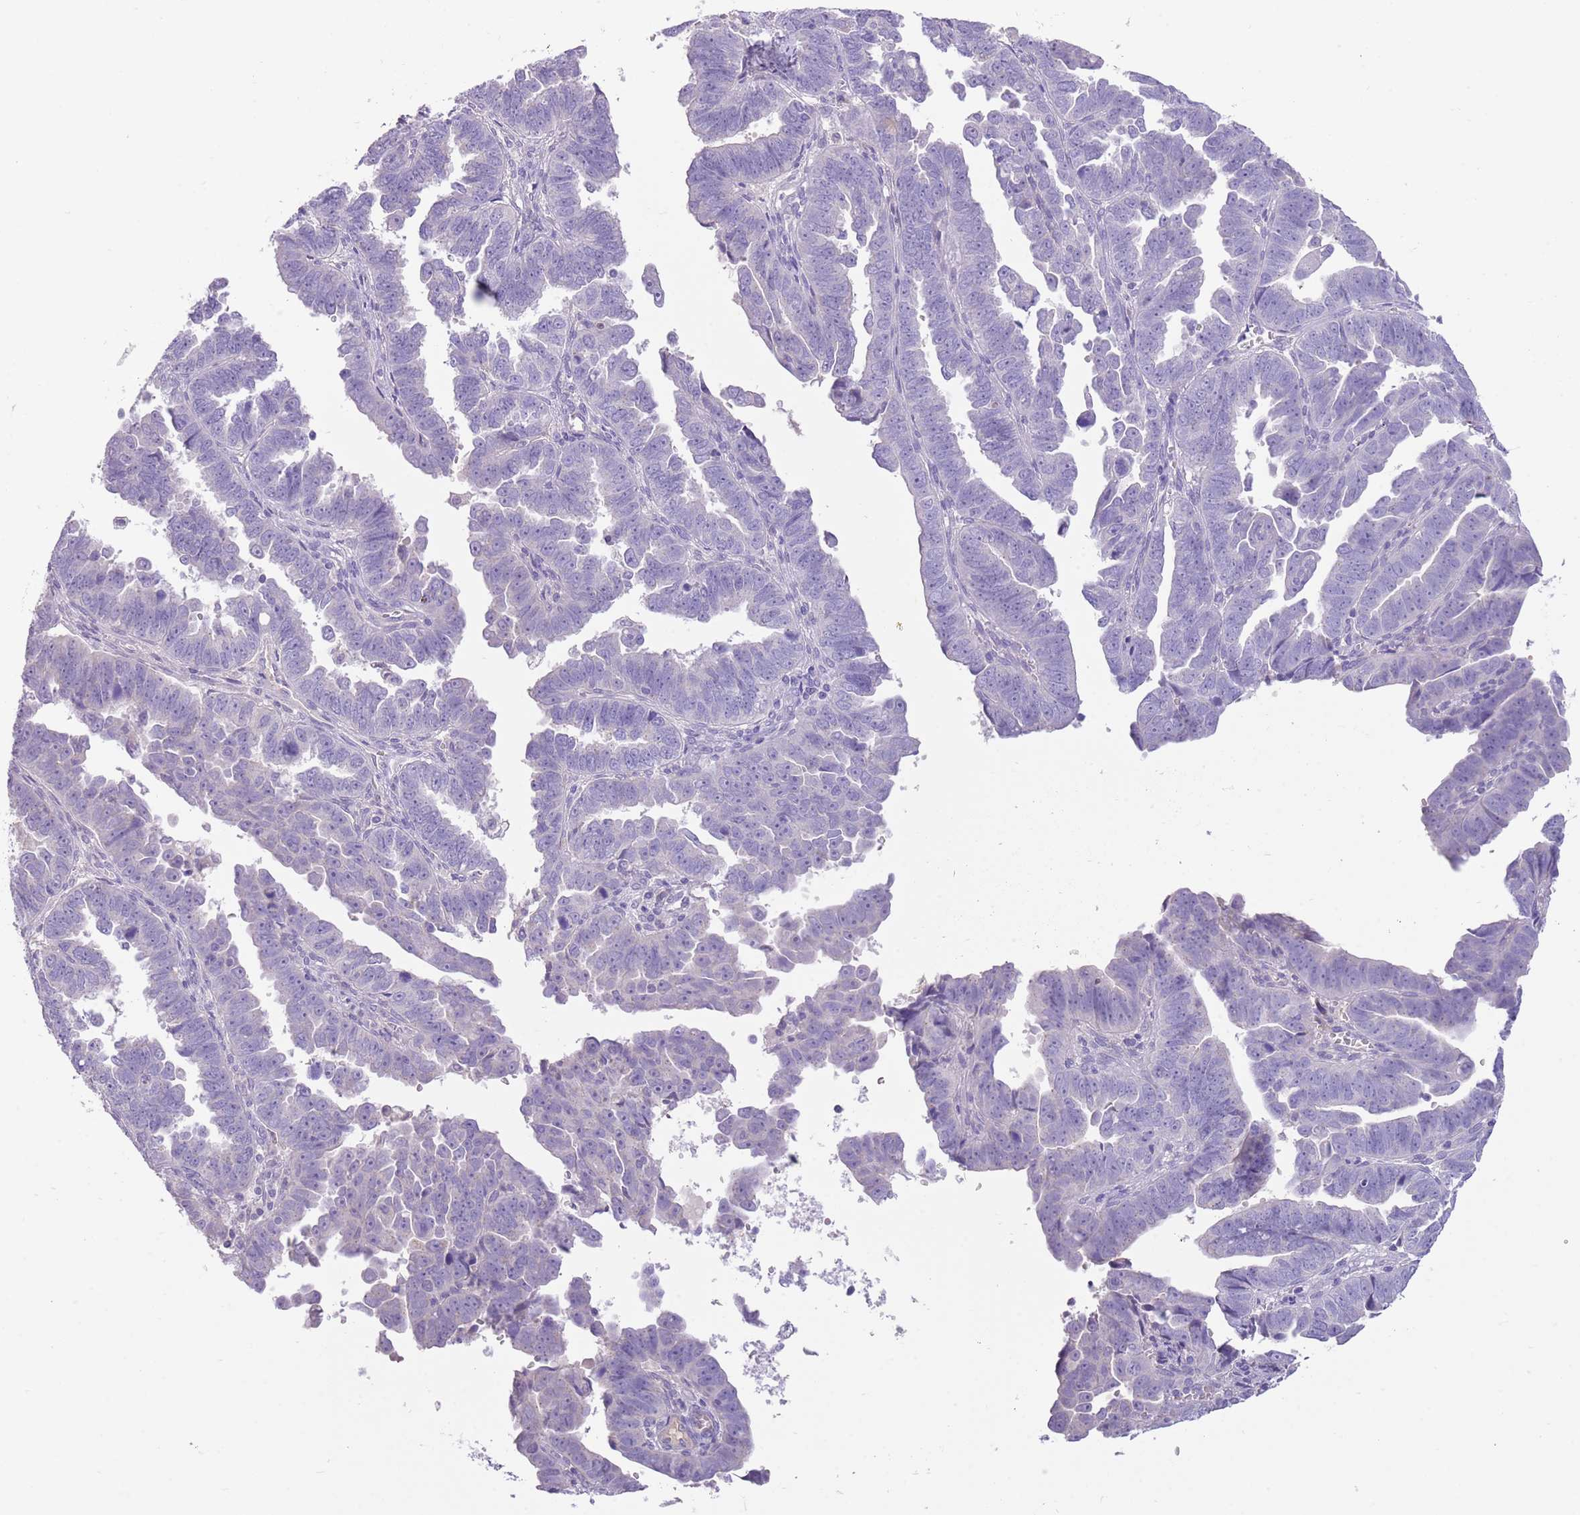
{"staining": {"intensity": "negative", "quantity": "none", "location": "none"}, "tissue": "endometrial cancer", "cell_type": "Tumor cells", "image_type": "cancer", "snomed": [{"axis": "morphology", "description": "Adenocarcinoma, NOS"}, {"axis": "topography", "description": "Endometrium"}], "caption": "A micrograph of human endometrial cancer (adenocarcinoma) is negative for staining in tumor cells.", "gene": "SFTPA1", "patient": {"sex": "female", "age": 75}}